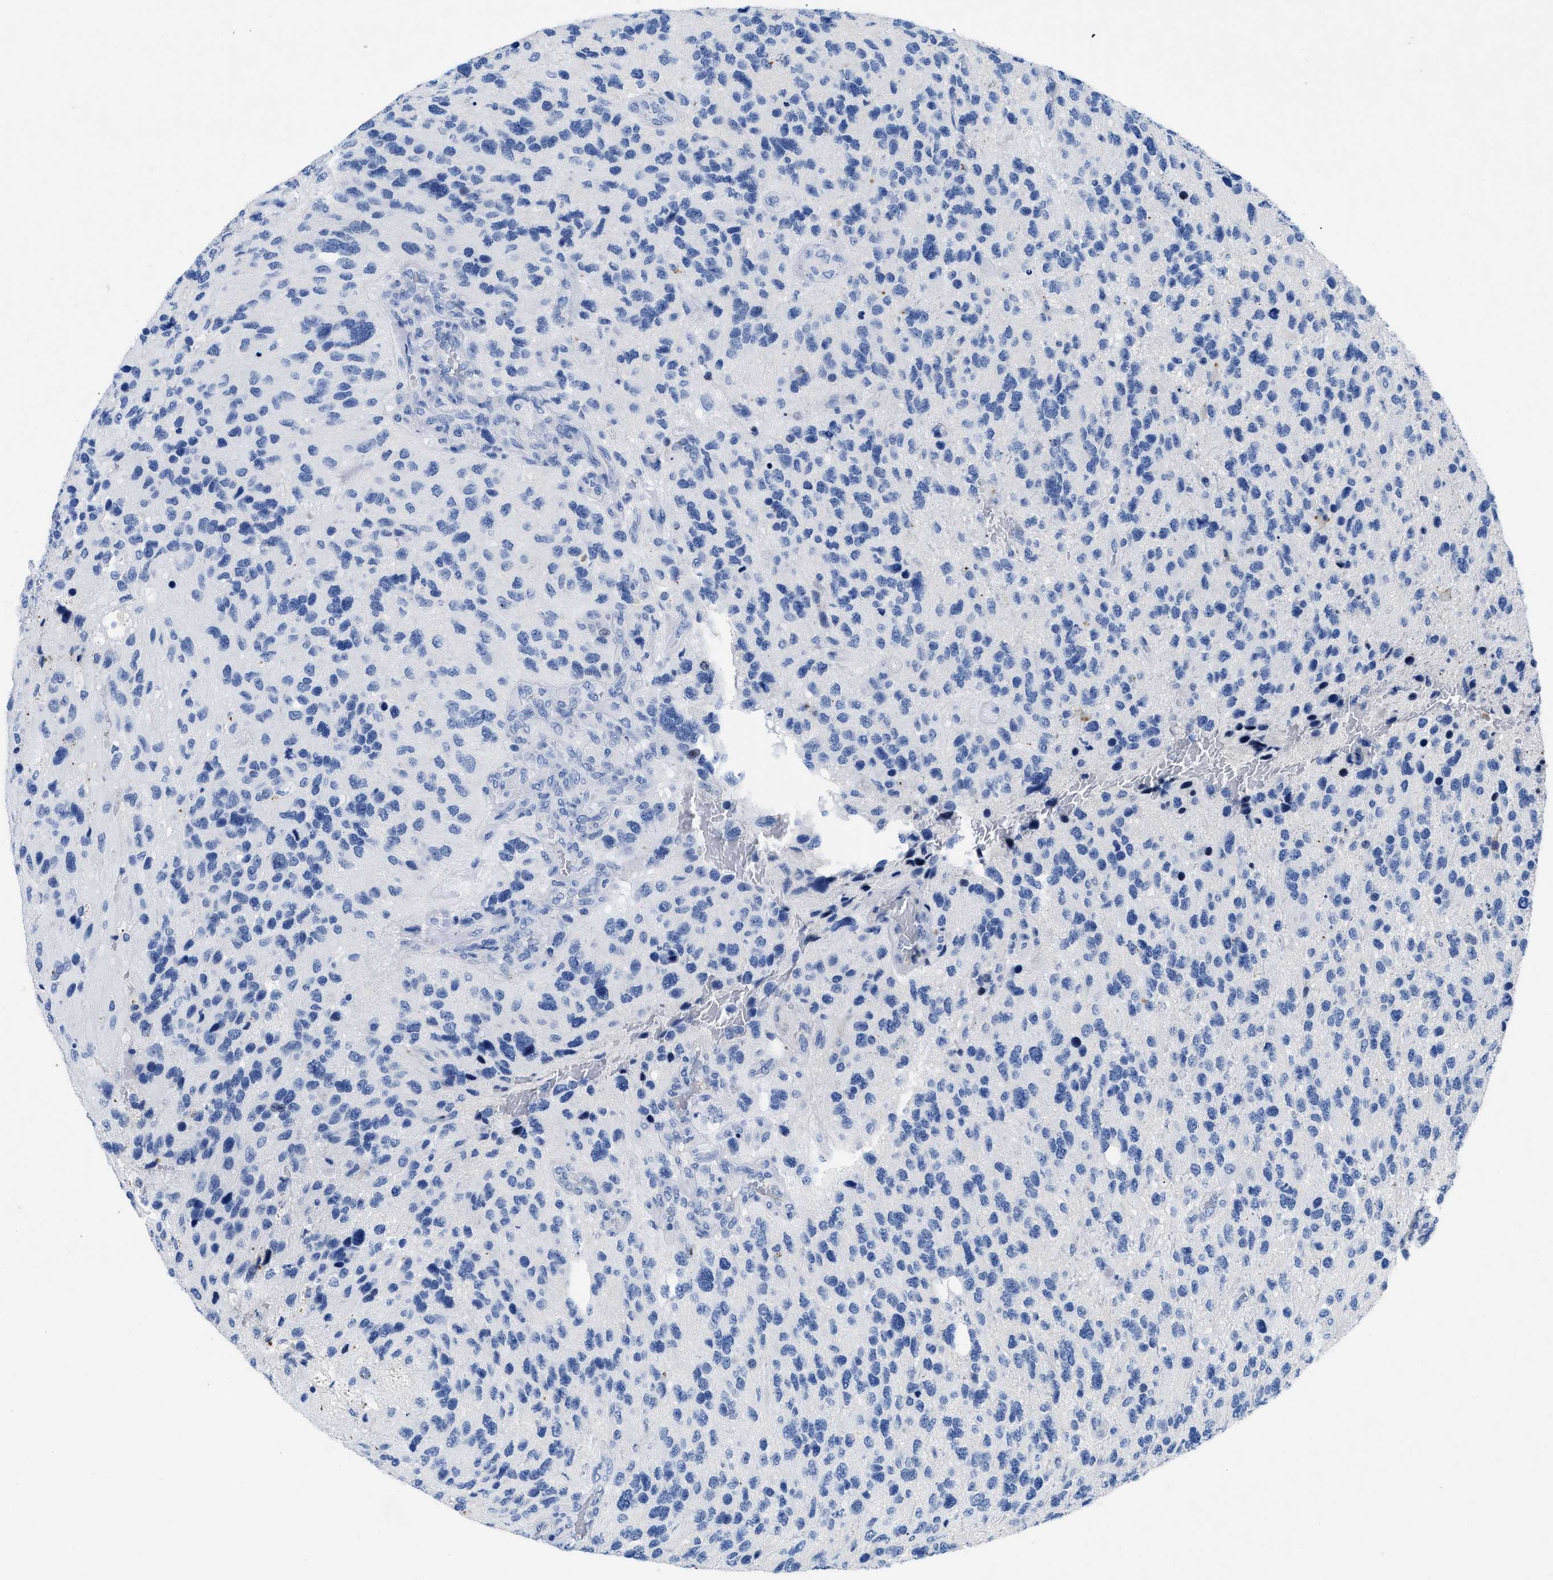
{"staining": {"intensity": "negative", "quantity": "none", "location": "none"}, "tissue": "glioma", "cell_type": "Tumor cells", "image_type": "cancer", "snomed": [{"axis": "morphology", "description": "Glioma, malignant, High grade"}, {"axis": "topography", "description": "Brain"}], "caption": "The micrograph exhibits no significant staining in tumor cells of malignant glioma (high-grade).", "gene": "TMEM68", "patient": {"sex": "female", "age": 58}}